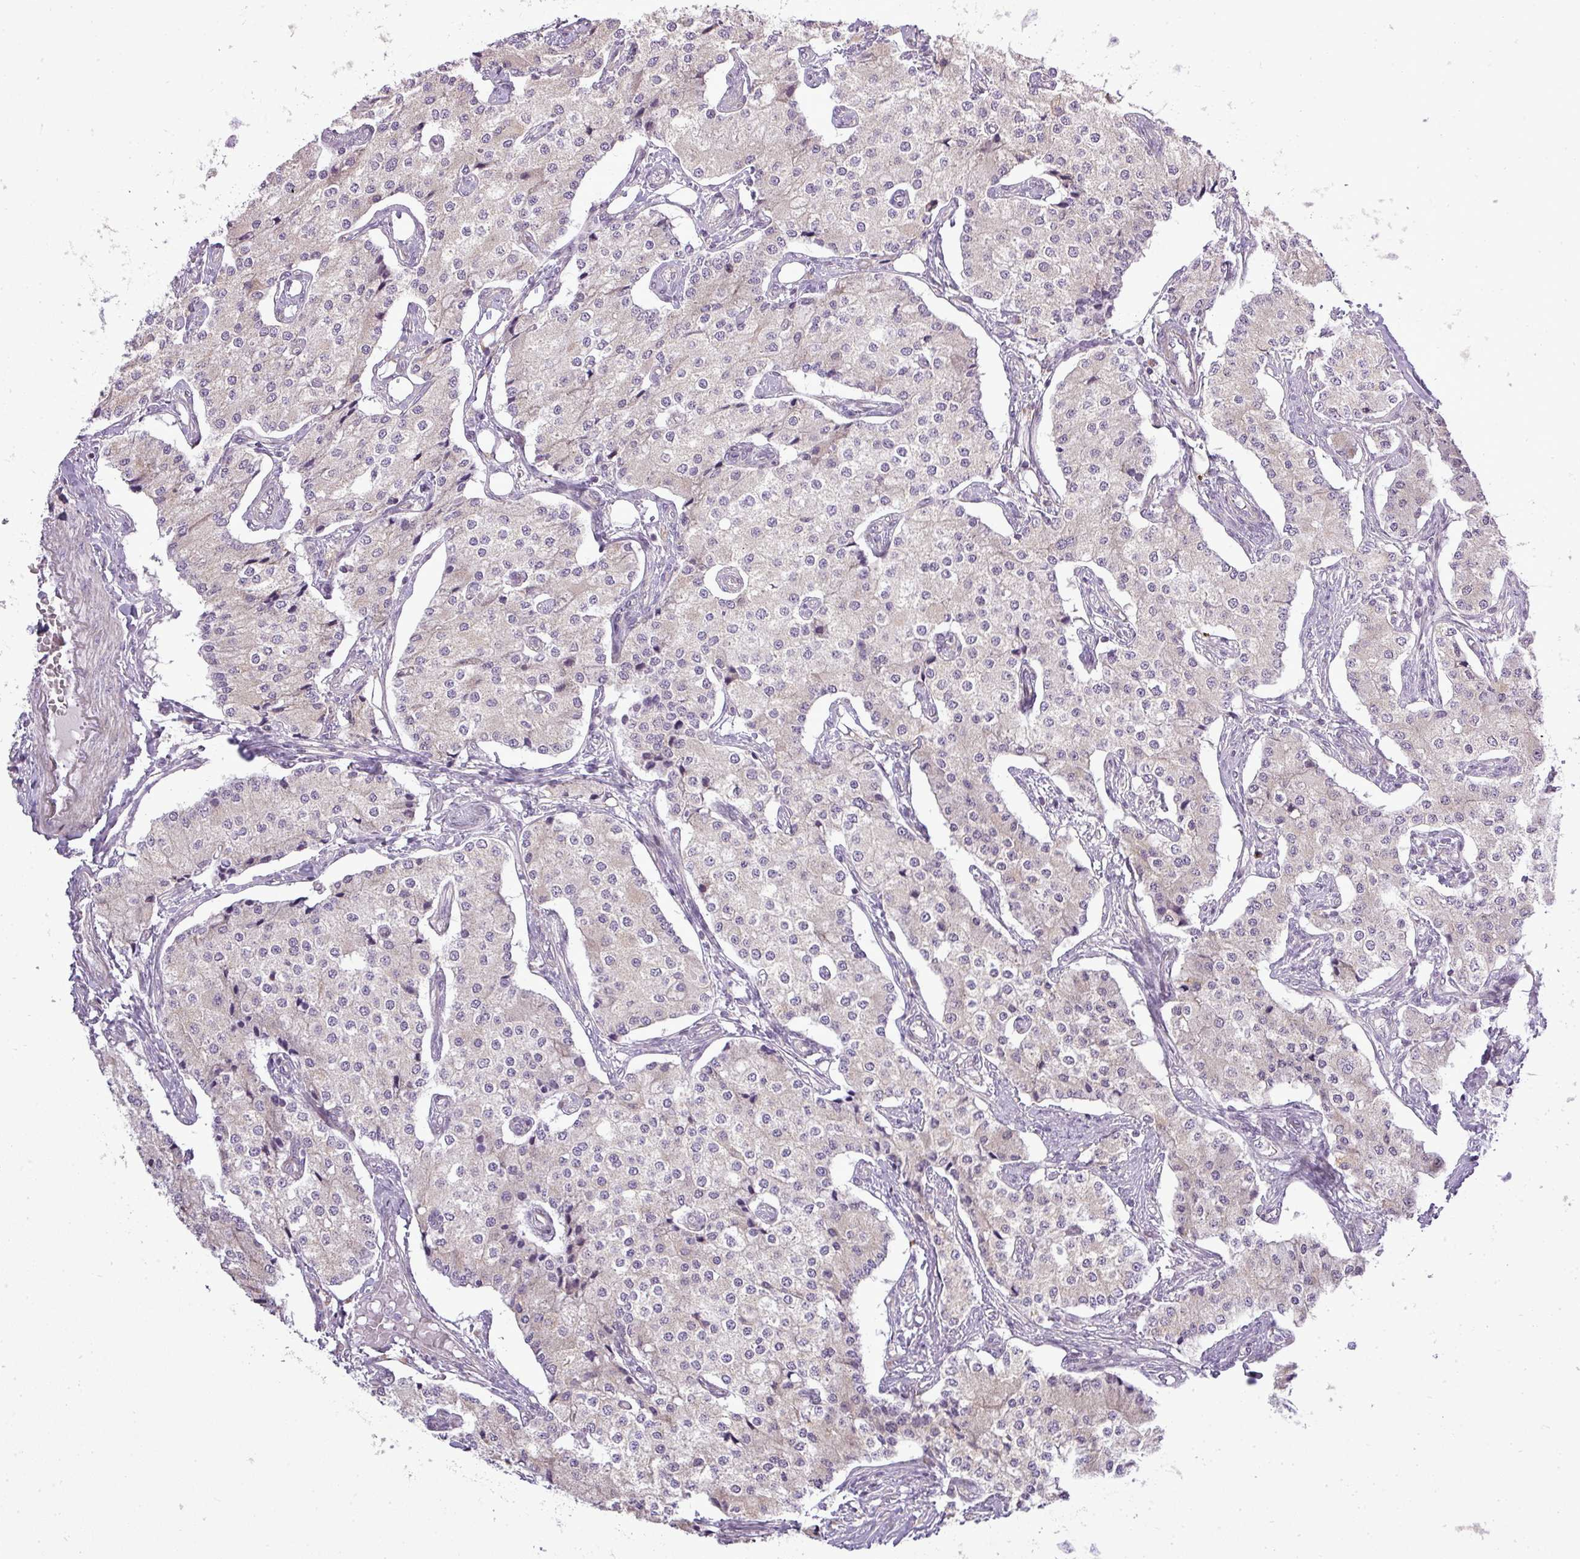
{"staining": {"intensity": "negative", "quantity": "none", "location": "none"}, "tissue": "carcinoid", "cell_type": "Tumor cells", "image_type": "cancer", "snomed": [{"axis": "morphology", "description": "Carcinoid, malignant, NOS"}, {"axis": "topography", "description": "Colon"}], "caption": "Tumor cells show no significant protein positivity in carcinoid.", "gene": "ZDHHC1", "patient": {"sex": "female", "age": 52}}